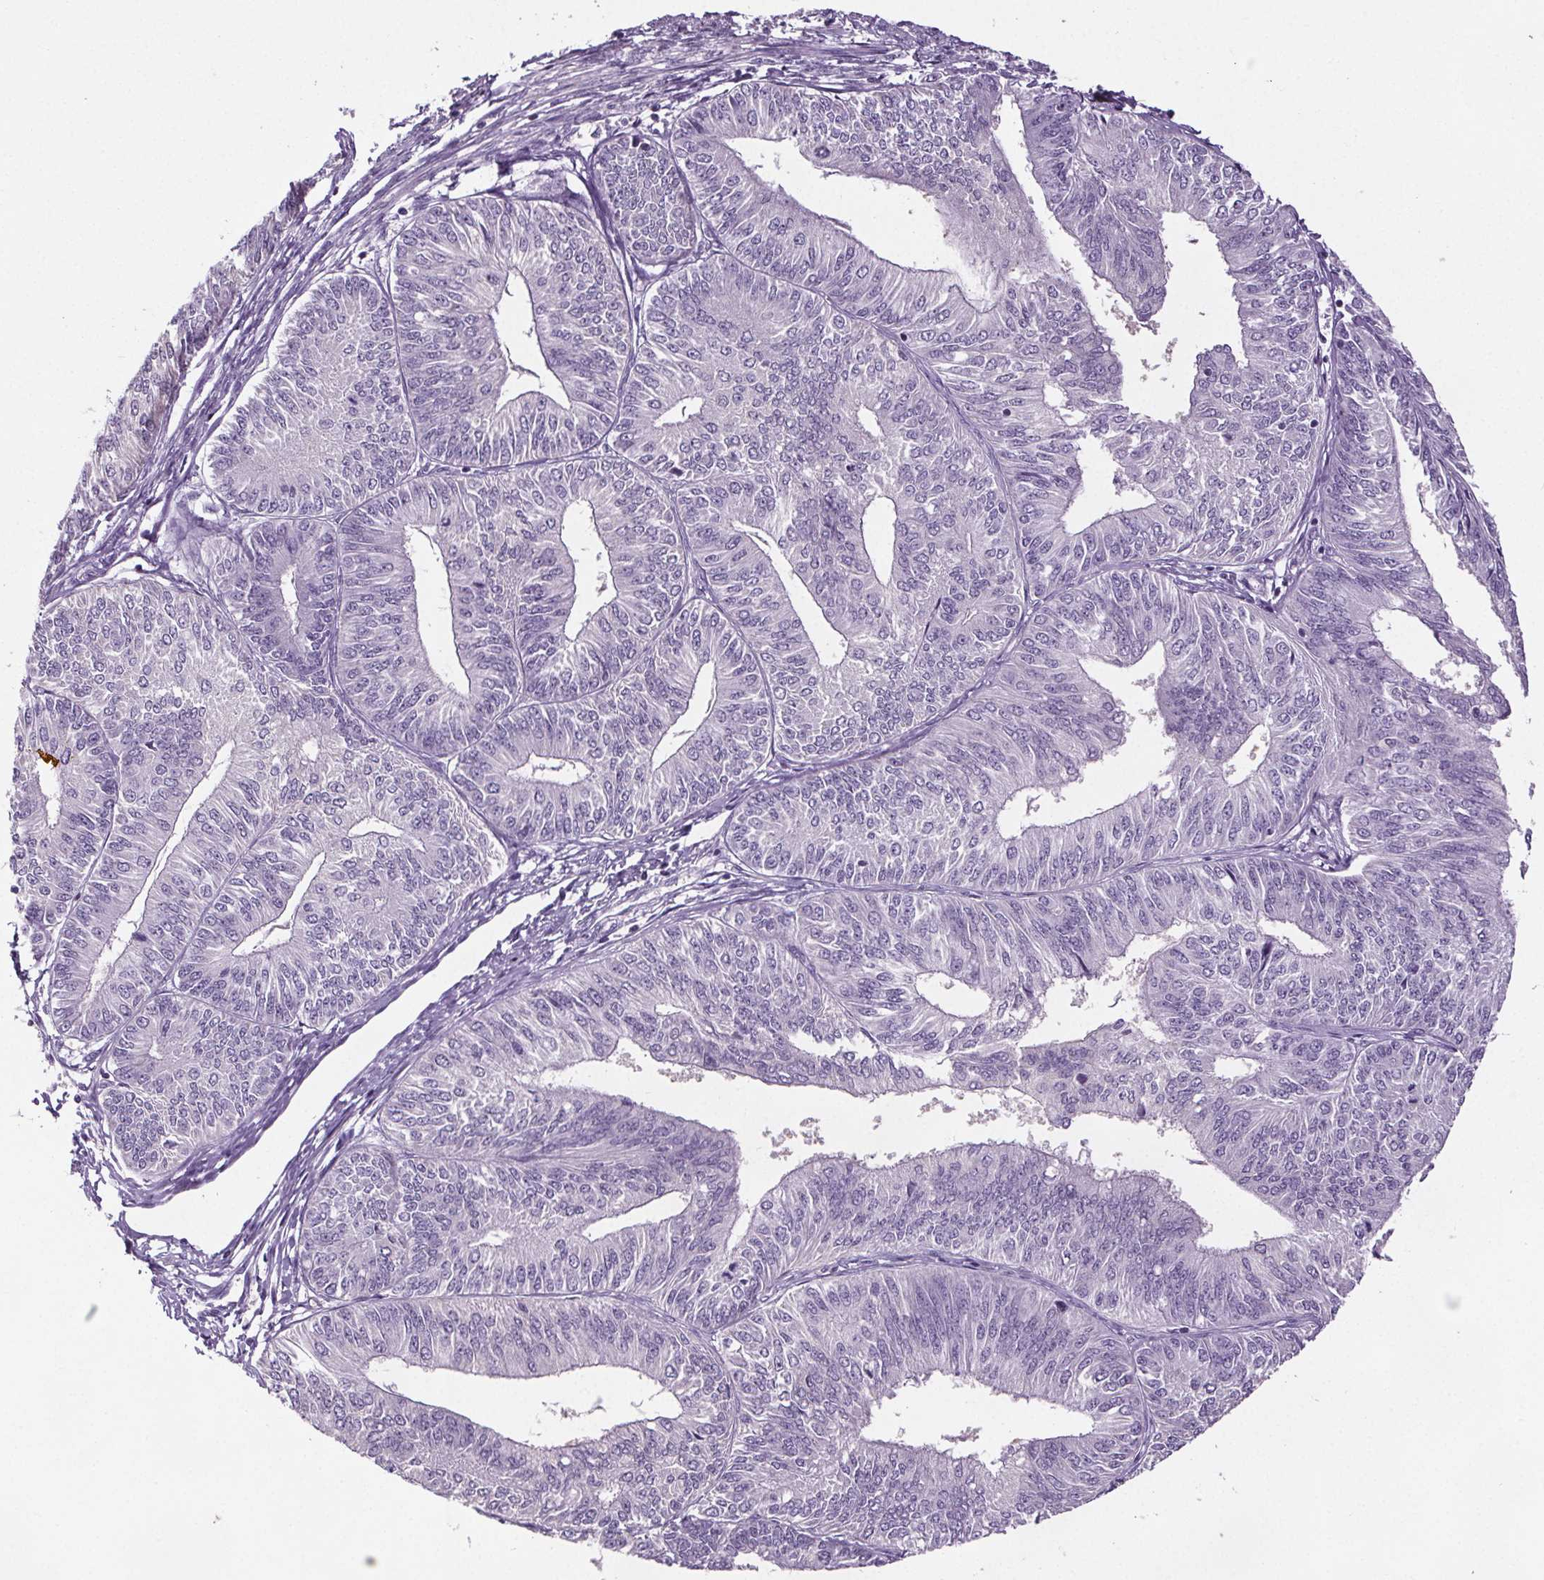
{"staining": {"intensity": "negative", "quantity": "none", "location": "none"}, "tissue": "endometrial cancer", "cell_type": "Tumor cells", "image_type": "cancer", "snomed": [{"axis": "morphology", "description": "Adenocarcinoma, NOS"}, {"axis": "topography", "description": "Endometrium"}], "caption": "Immunohistochemical staining of endometrial cancer (adenocarcinoma) demonstrates no significant expression in tumor cells. The staining was performed using DAB (3,3'-diaminobenzidine) to visualize the protein expression in brown, while the nuclei were stained in blue with hematoxylin (Magnification: 20x).", "gene": "GPIHBP1", "patient": {"sex": "female", "age": 58}}